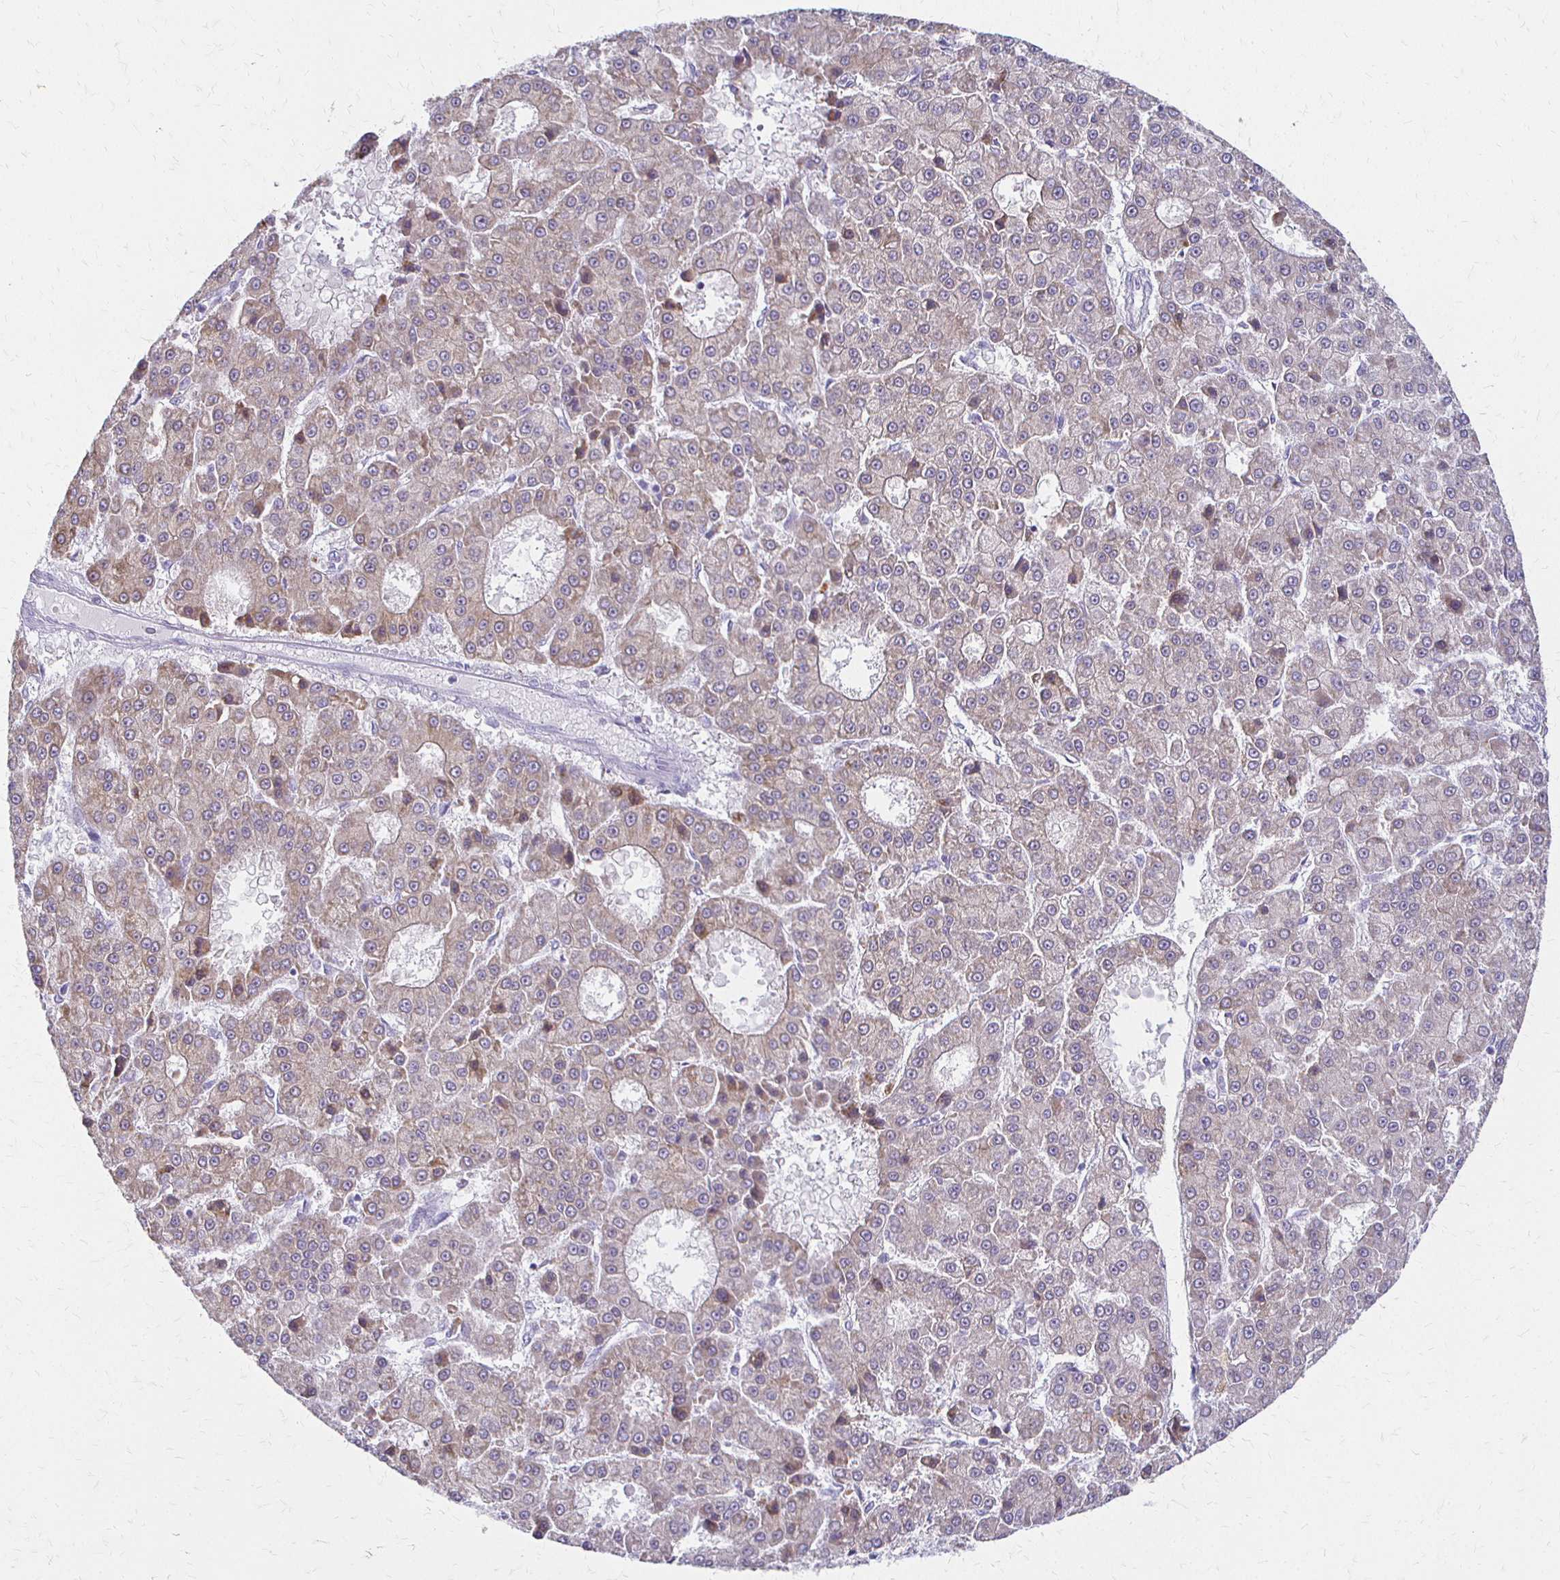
{"staining": {"intensity": "weak", "quantity": "<25%", "location": "cytoplasmic/membranous"}, "tissue": "liver cancer", "cell_type": "Tumor cells", "image_type": "cancer", "snomed": [{"axis": "morphology", "description": "Carcinoma, Hepatocellular, NOS"}, {"axis": "topography", "description": "Liver"}], "caption": "Tumor cells show no significant protein staining in hepatocellular carcinoma (liver).", "gene": "ACP5", "patient": {"sex": "male", "age": 70}}